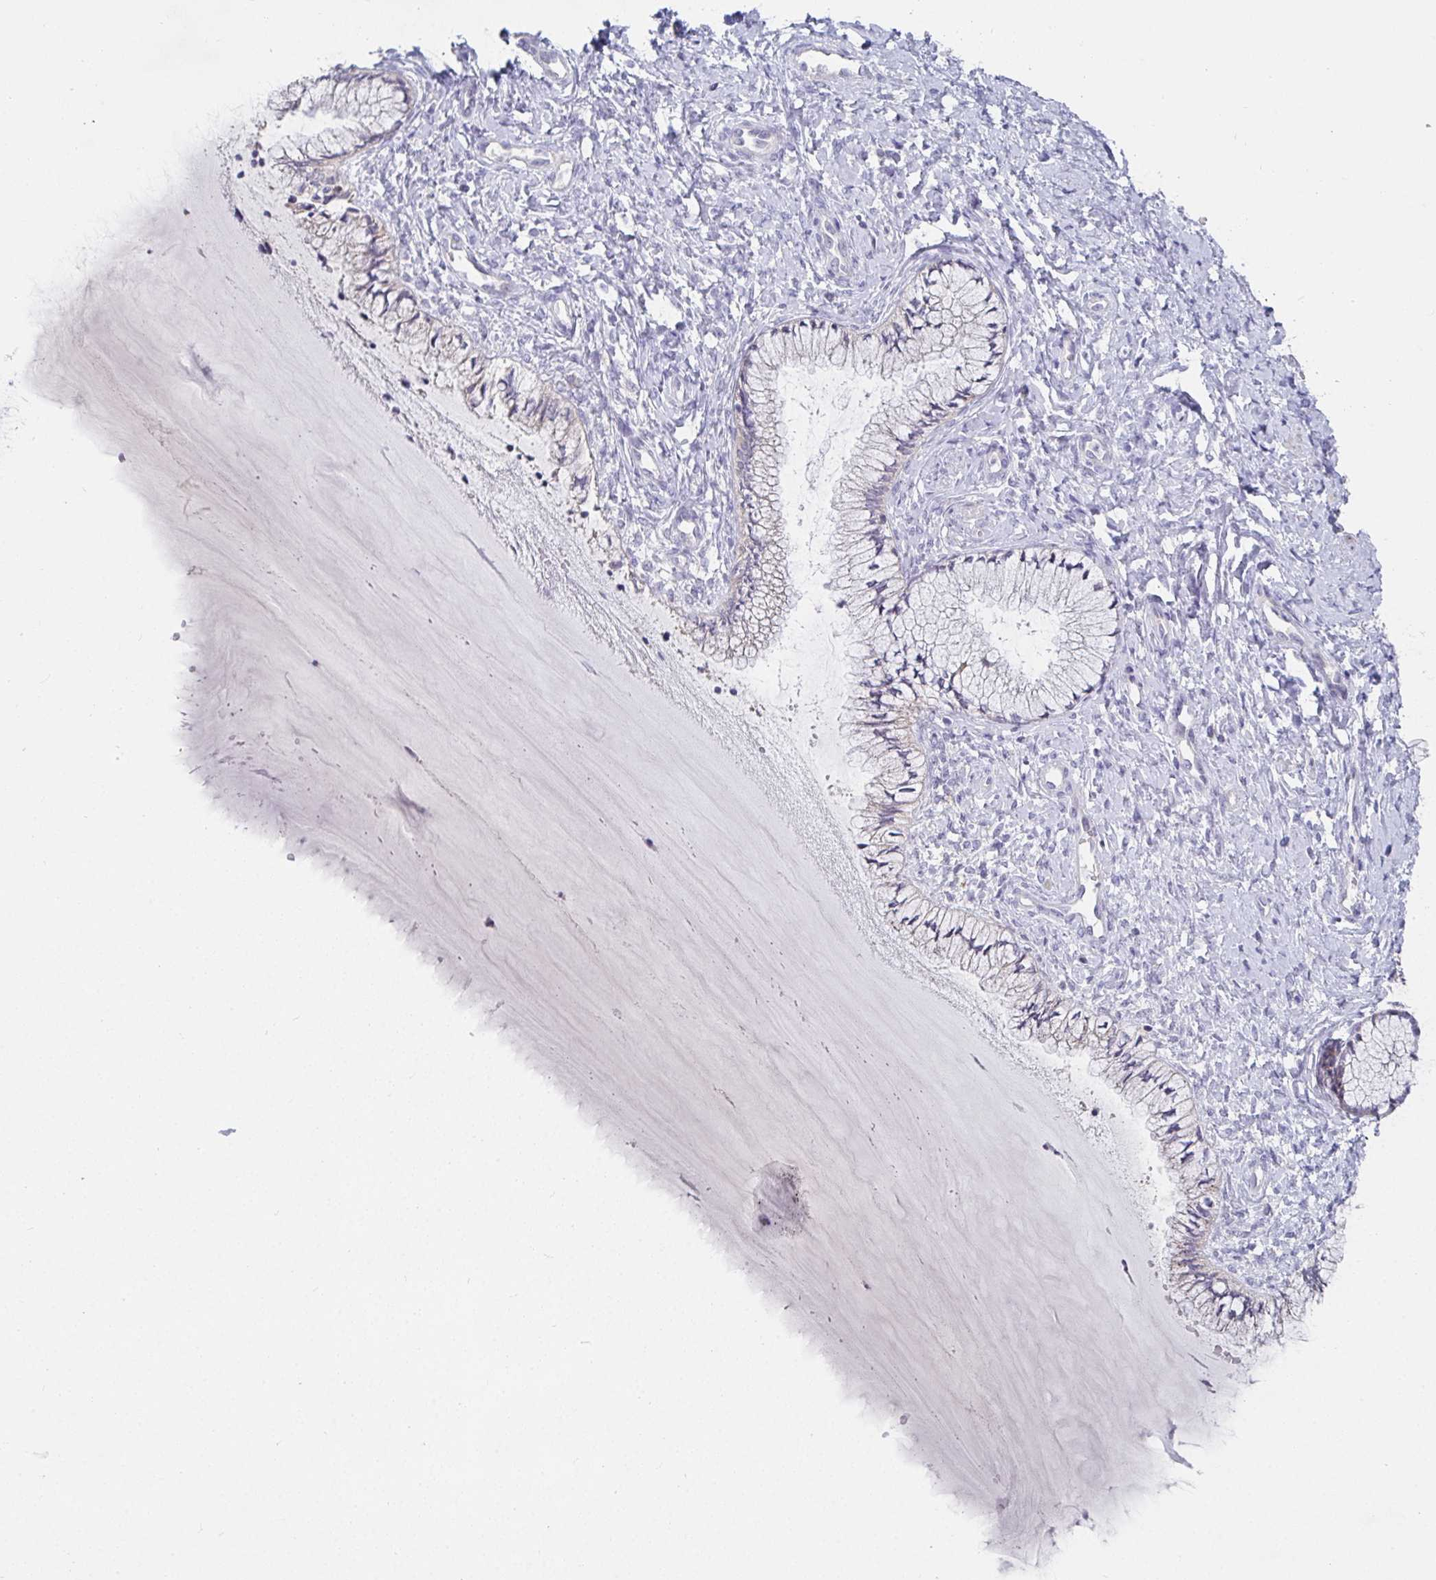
{"staining": {"intensity": "negative", "quantity": "none", "location": "none"}, "tissue": "cervix", "cell_type": "Glandular cells", "image_type": "normal", "snomed": [{"axis": "morphology", "description": "Normal tissue, NOS"}, {"axis": "topography", "description": "Cervix"}], "caption": "There is no significant positivity in glandular cells of cervix. (Brightfield microscopy of DAB (3,3'-diaminobenzidine) immunohistochemistry at high magnification).", "gene": "ATP5F1C", "patient": {"sex": "female", "age": 37}}